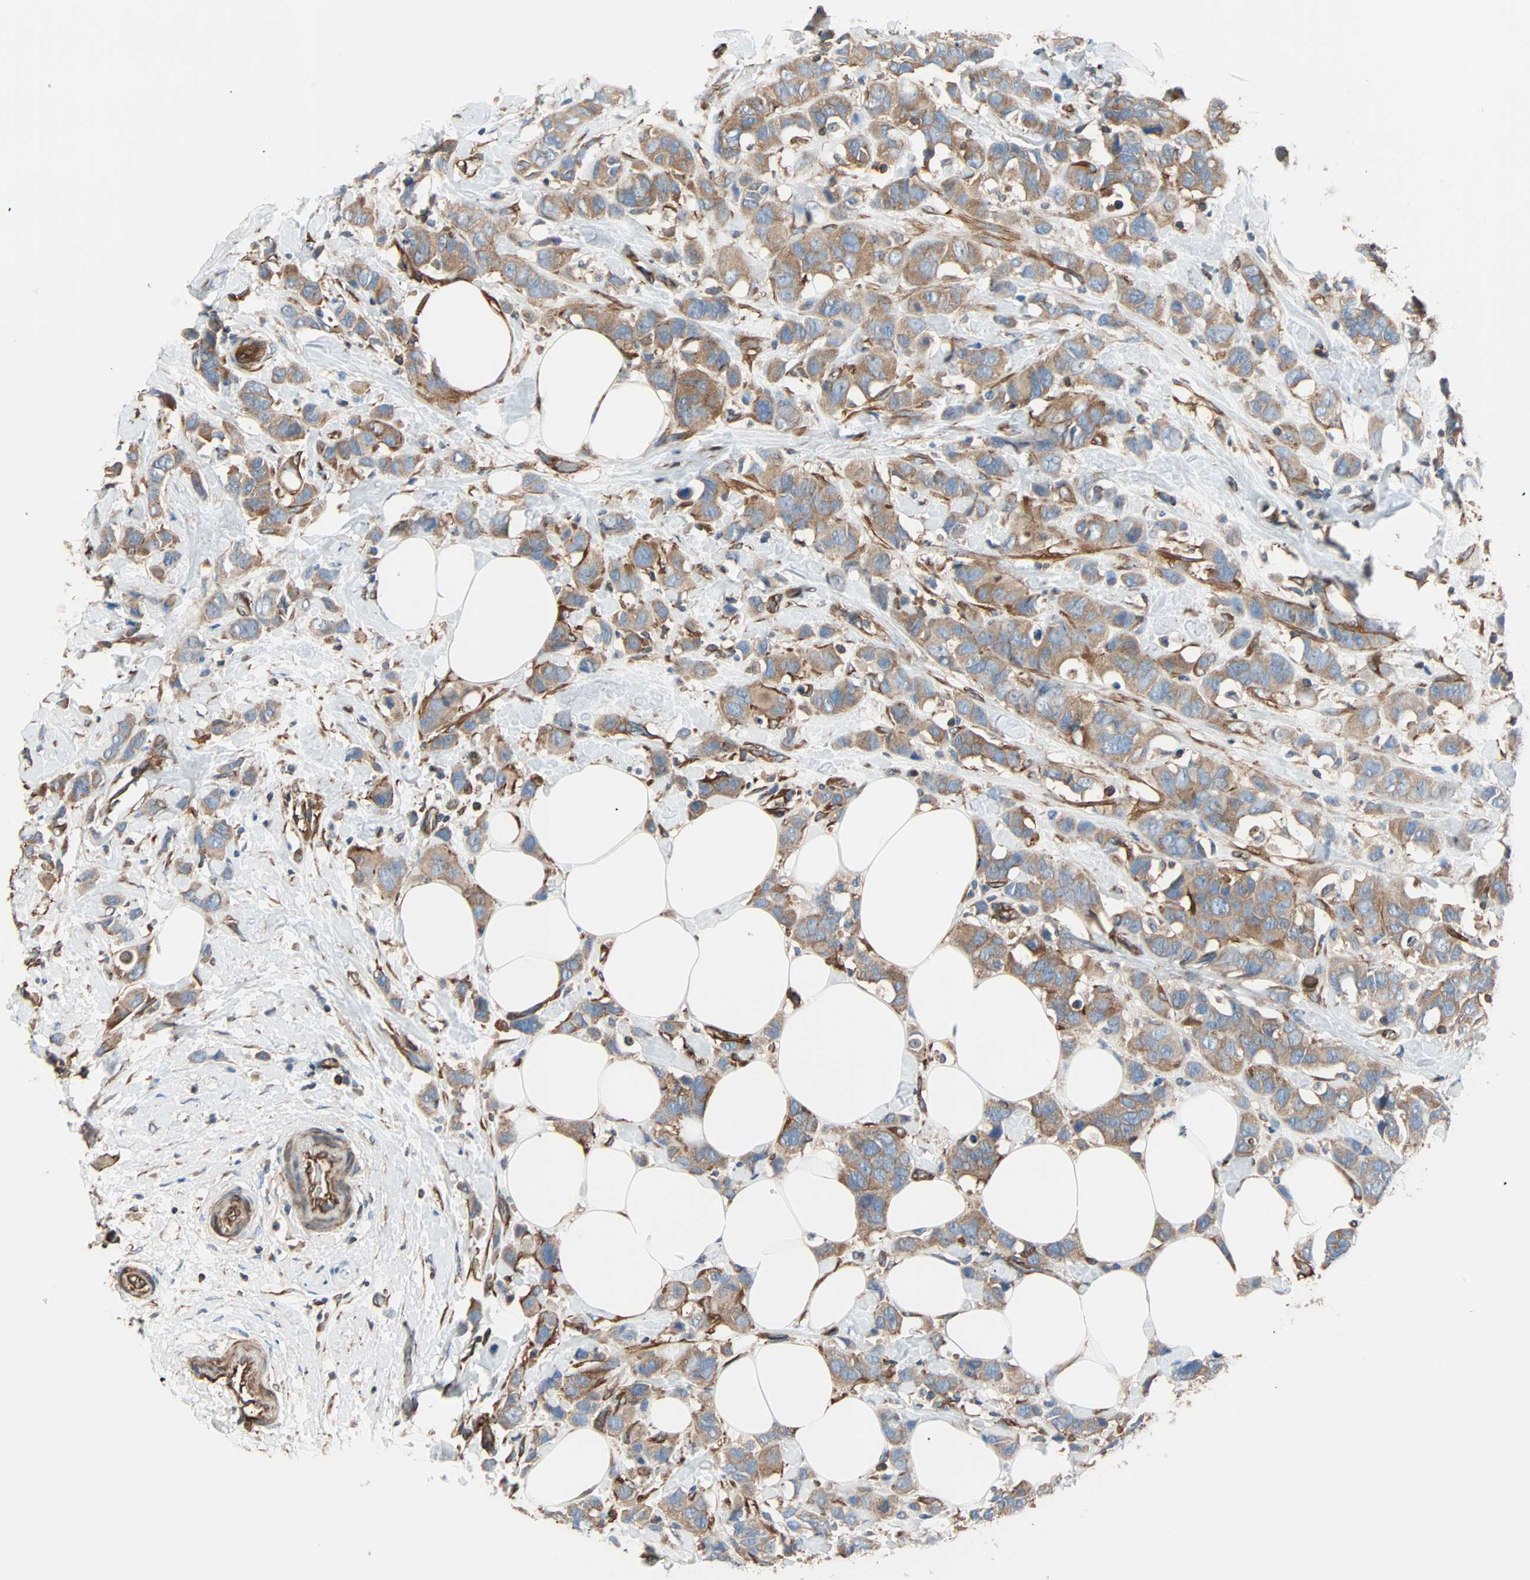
{"staining": {"intensity": "moderate", "quantity": ">75%", "location": "cytoplasmic/membranous"}, "tissue": "breast cancer", "cell_type": "Tumor cells", "image_type": "cancer", "snomed": [{"axis": "morphology", "description": "Normal tissue, NOS"}, {"axis": "morphology", "description": "Duct carcinoma"}, {"axis": "topography", "description": "Breast"}], "caption": "IHC micrograph of invasive ductal carcinoma (breast) stained for a protein (brown), which demonstrates medium levels of moderate cytoplasmic/membranous expression in about >75% of tumor cells.", "gene": "GALNT10", "patient": {"sex": "female", "age": 50}}